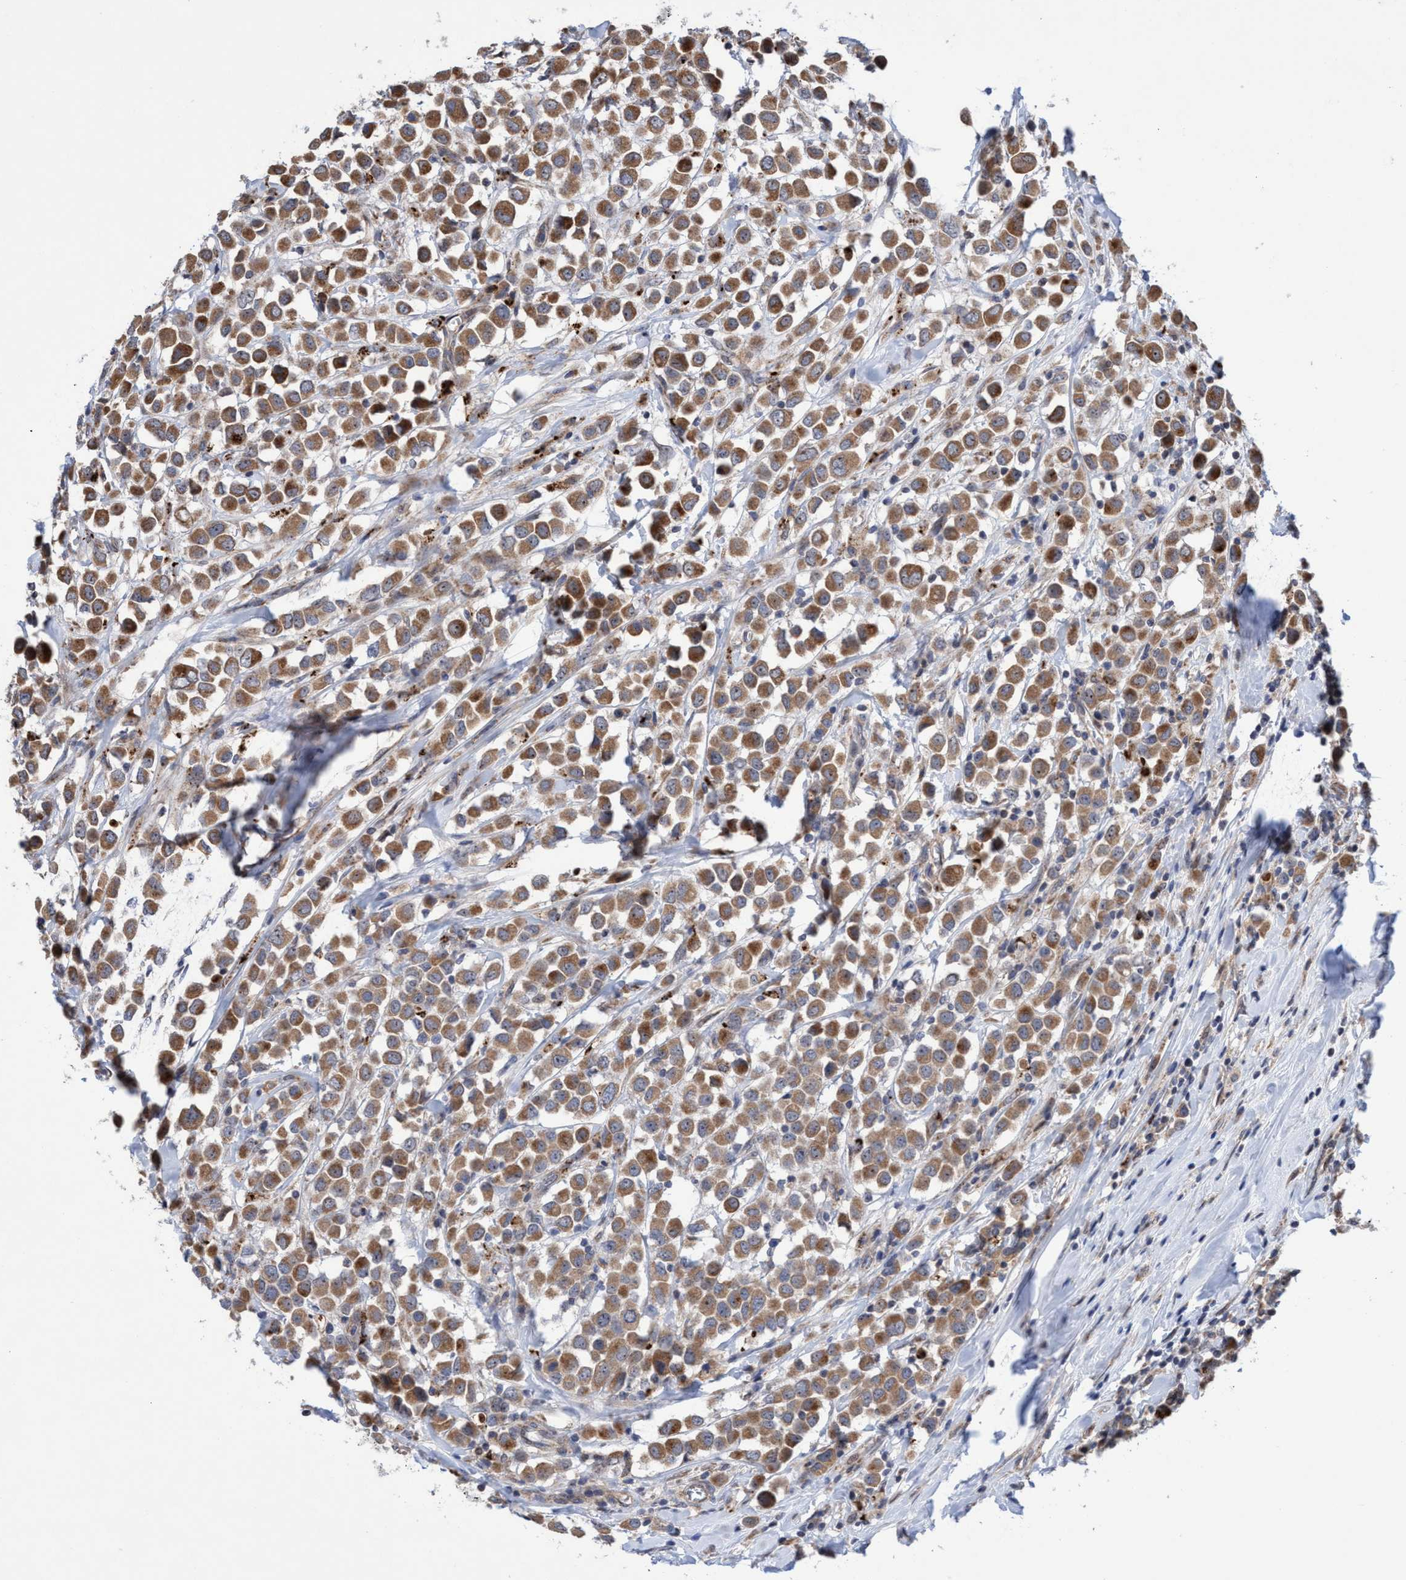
{"staining": {"intensity": "moderate", "quantity": ">75%", "location": "cytoplasmic/membranous,nuclear"}, "tissue": "breast cancer", "cell_type": "Tumor cells", "image_type": "cancer", "snomed": [{"axis": "morphology", "description": "Duct carcinoma"}, {"axis": "topography", "description": "Breast"}], "caption": "IHC of human breast cancer (infiltrating ductal carcinoma) reveals medium levels of moderate cytoplasmic/membranous and nuclear expression in approximately >75% of tumor cells.", "gene": "P2RY14", "patient": {"sex": "female", "age": 61}}